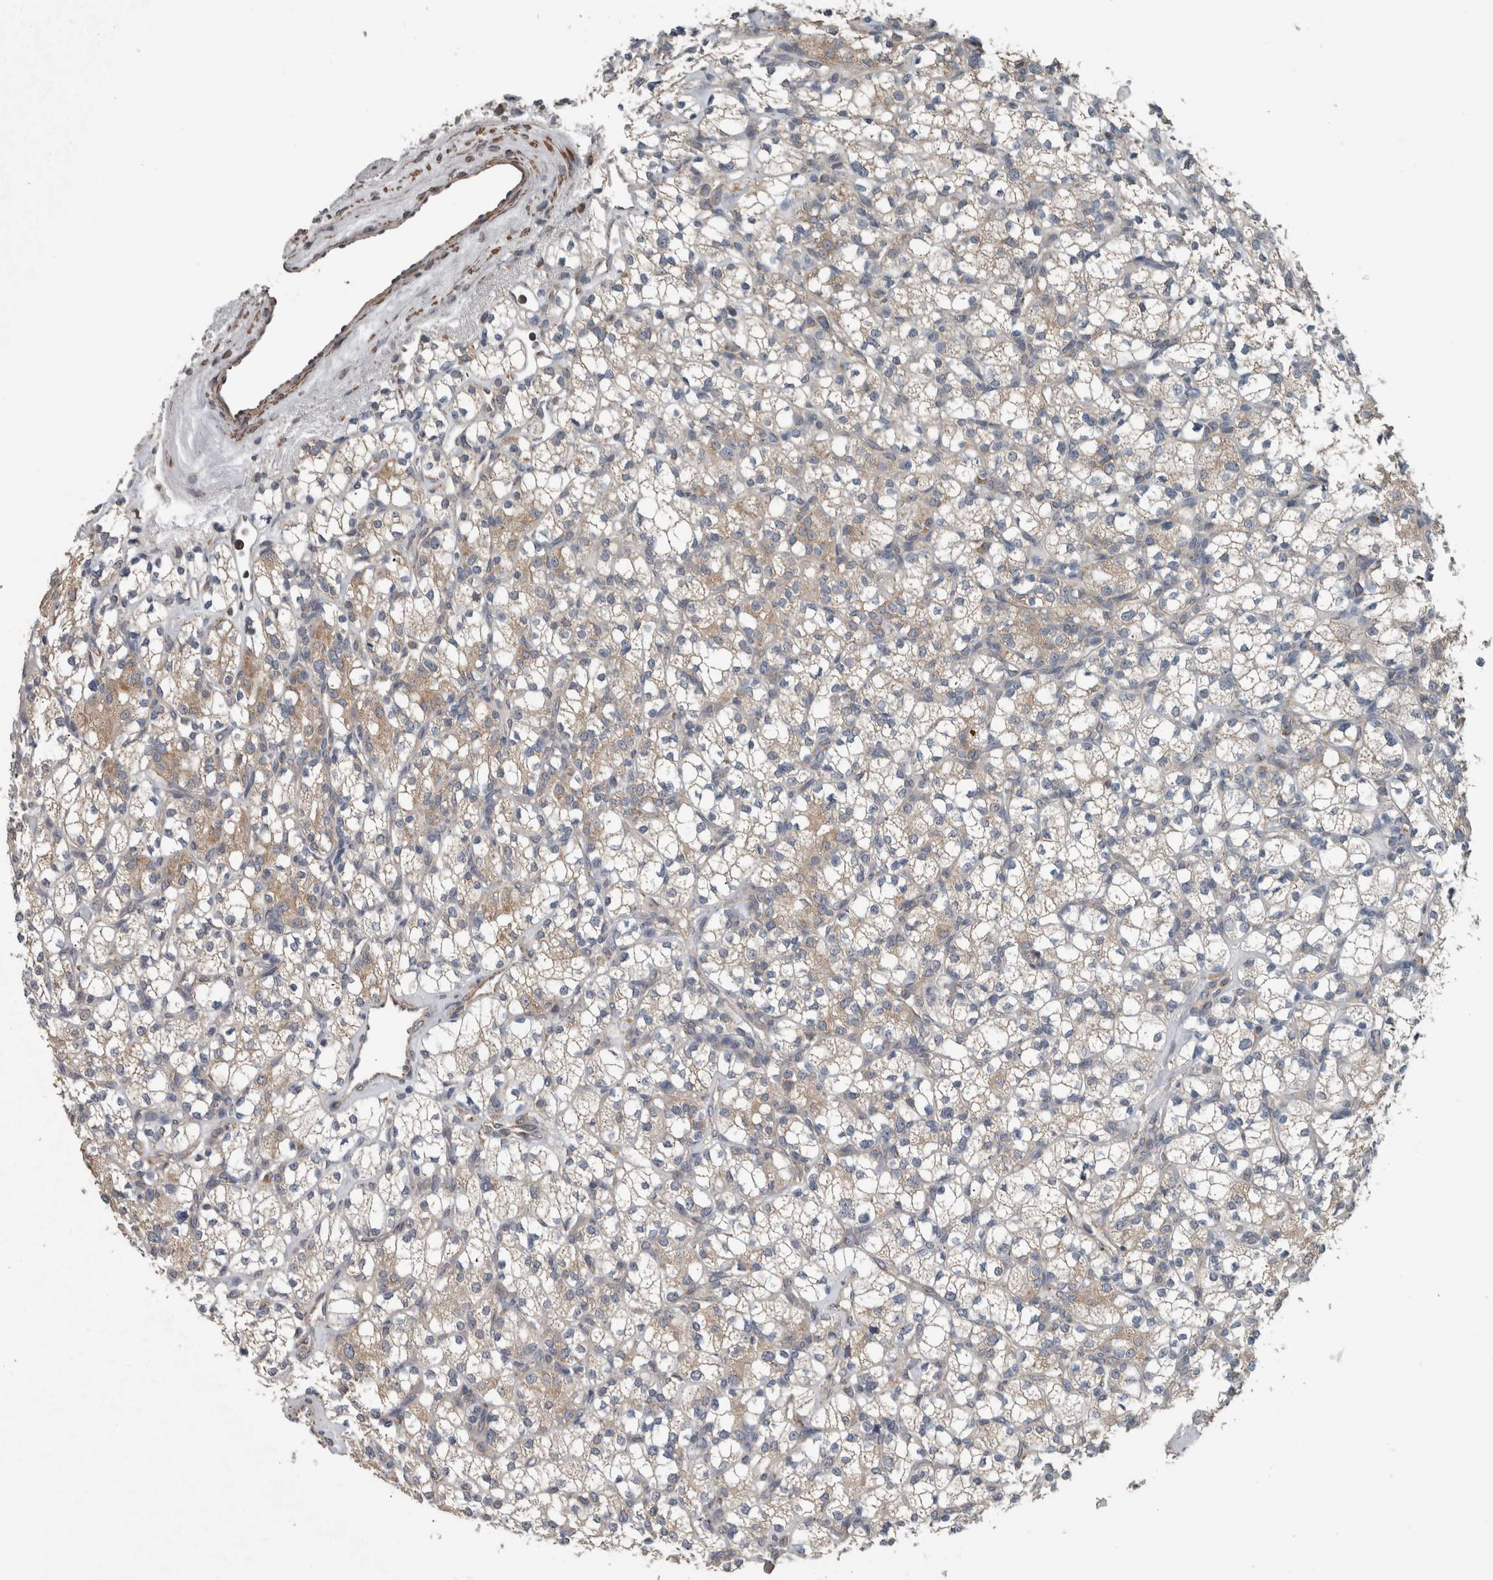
{"staining": {"intensity": "weak", "quantity": "25%-75%", "location": "cytoplasmic/membranous"}, "tissue": "renal cancer", "cell_type": "Tumor cells", "image_type": "cancer", "snomed": [{"axis": "morphology", "description": "Adenocarcinoma, NOS"}, {"axis": "topography", "description": "Kidney"}], "caption": "A photomicrograph showing weak cytoplasmic/membranous expression in about 25%-75% of tumor cells in renal cancer, as visualized by brown immunohistochemical staining.", "gene": "ARMC1", "patient": {"sex": "male", "age": 77}}